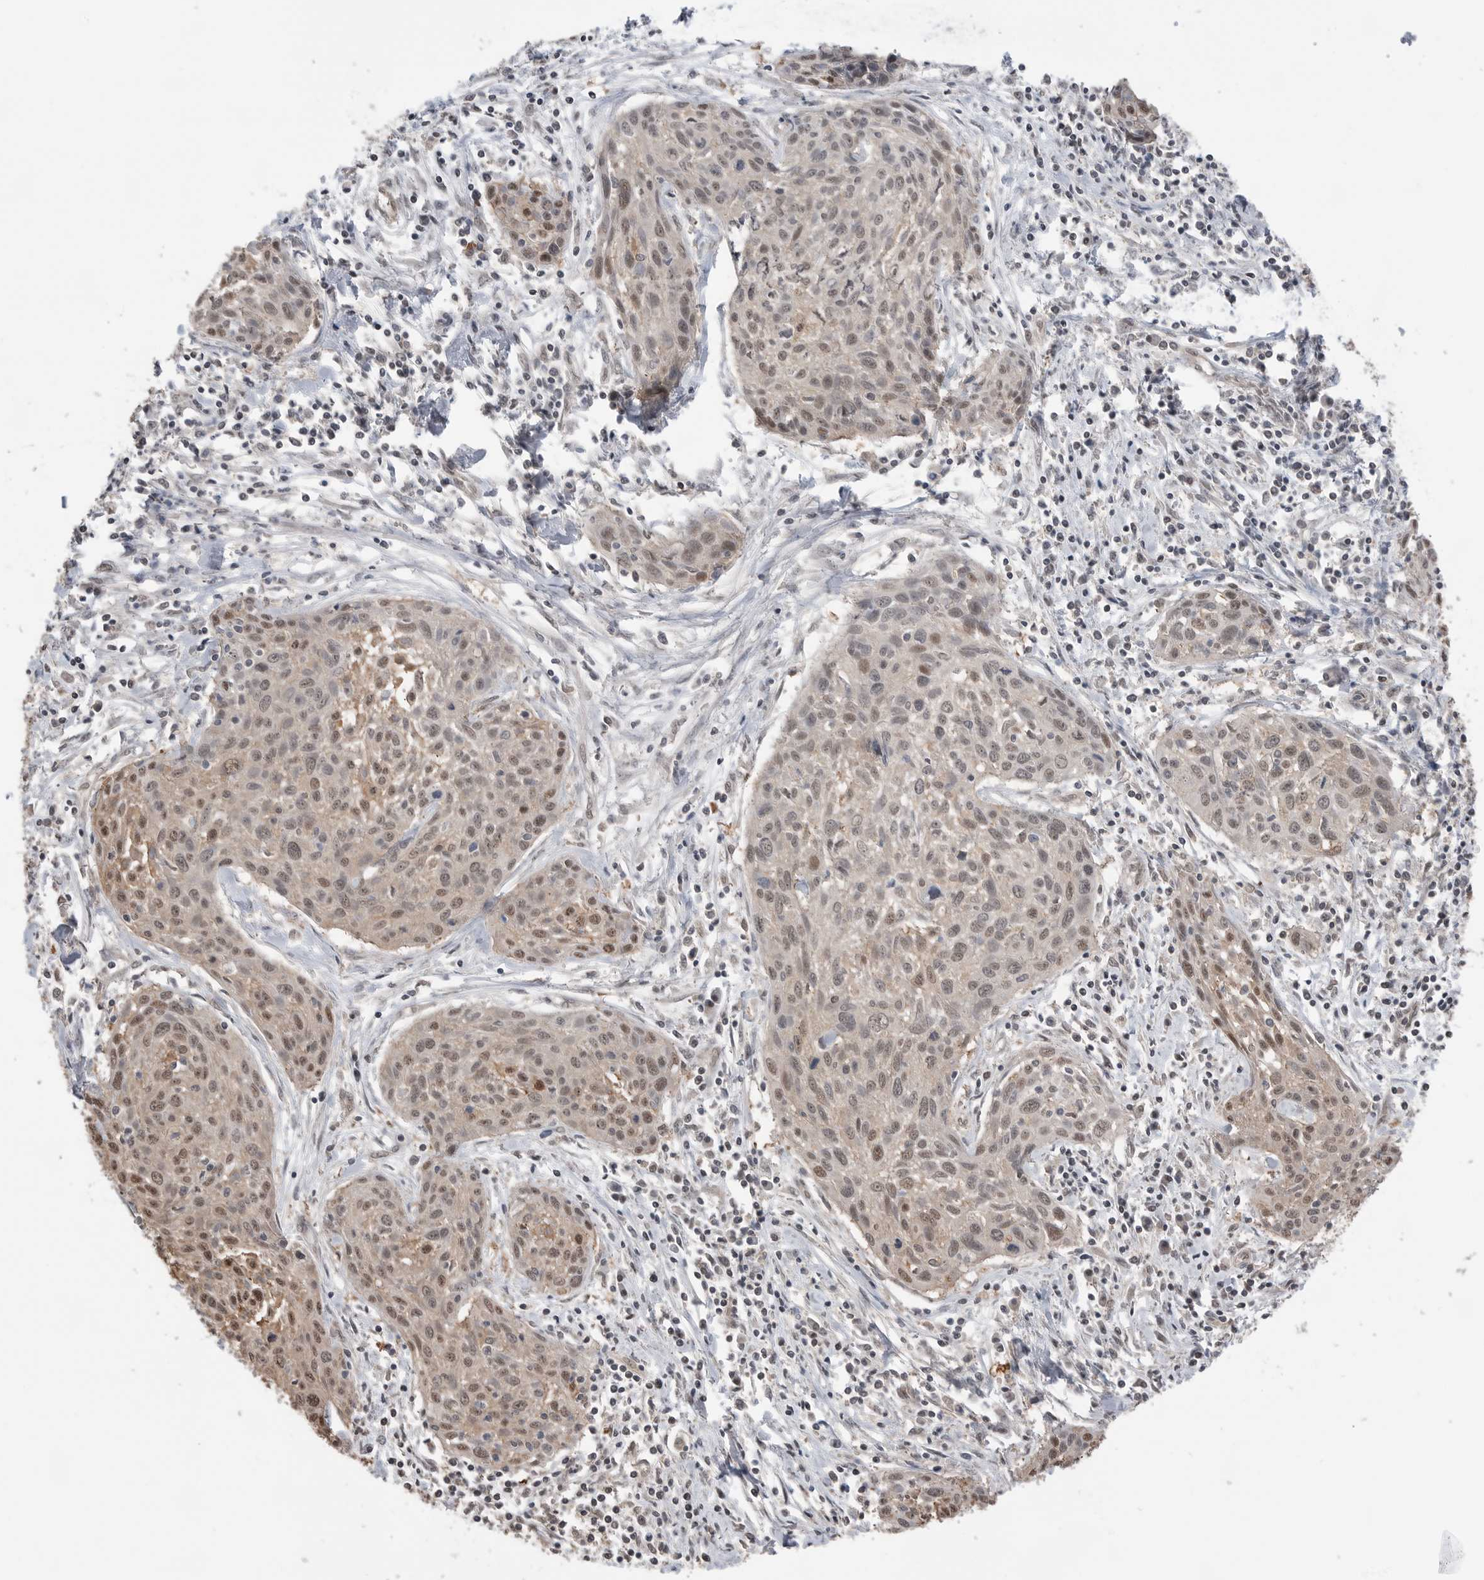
{"staining": {"intensity": "weak", "quantity": ">75%", "location": "nuclear"}, "tissue": "cervical cancer", "cell_type": "Tumor cells", "image_type": "cancer", "snomed": [{"axis": "morphology", "description": "Squamous cell carcinoma, NOS"}, {"axis": "topography", "description": "Cervix"}], "caption": "An image of human squamous cell carcinoma (cervical) stained for a protein exhibits weak nuclear brown staining in tumor cells.", "gene": "PEAK1", "patient": {"sex": "female", "age": 51}}